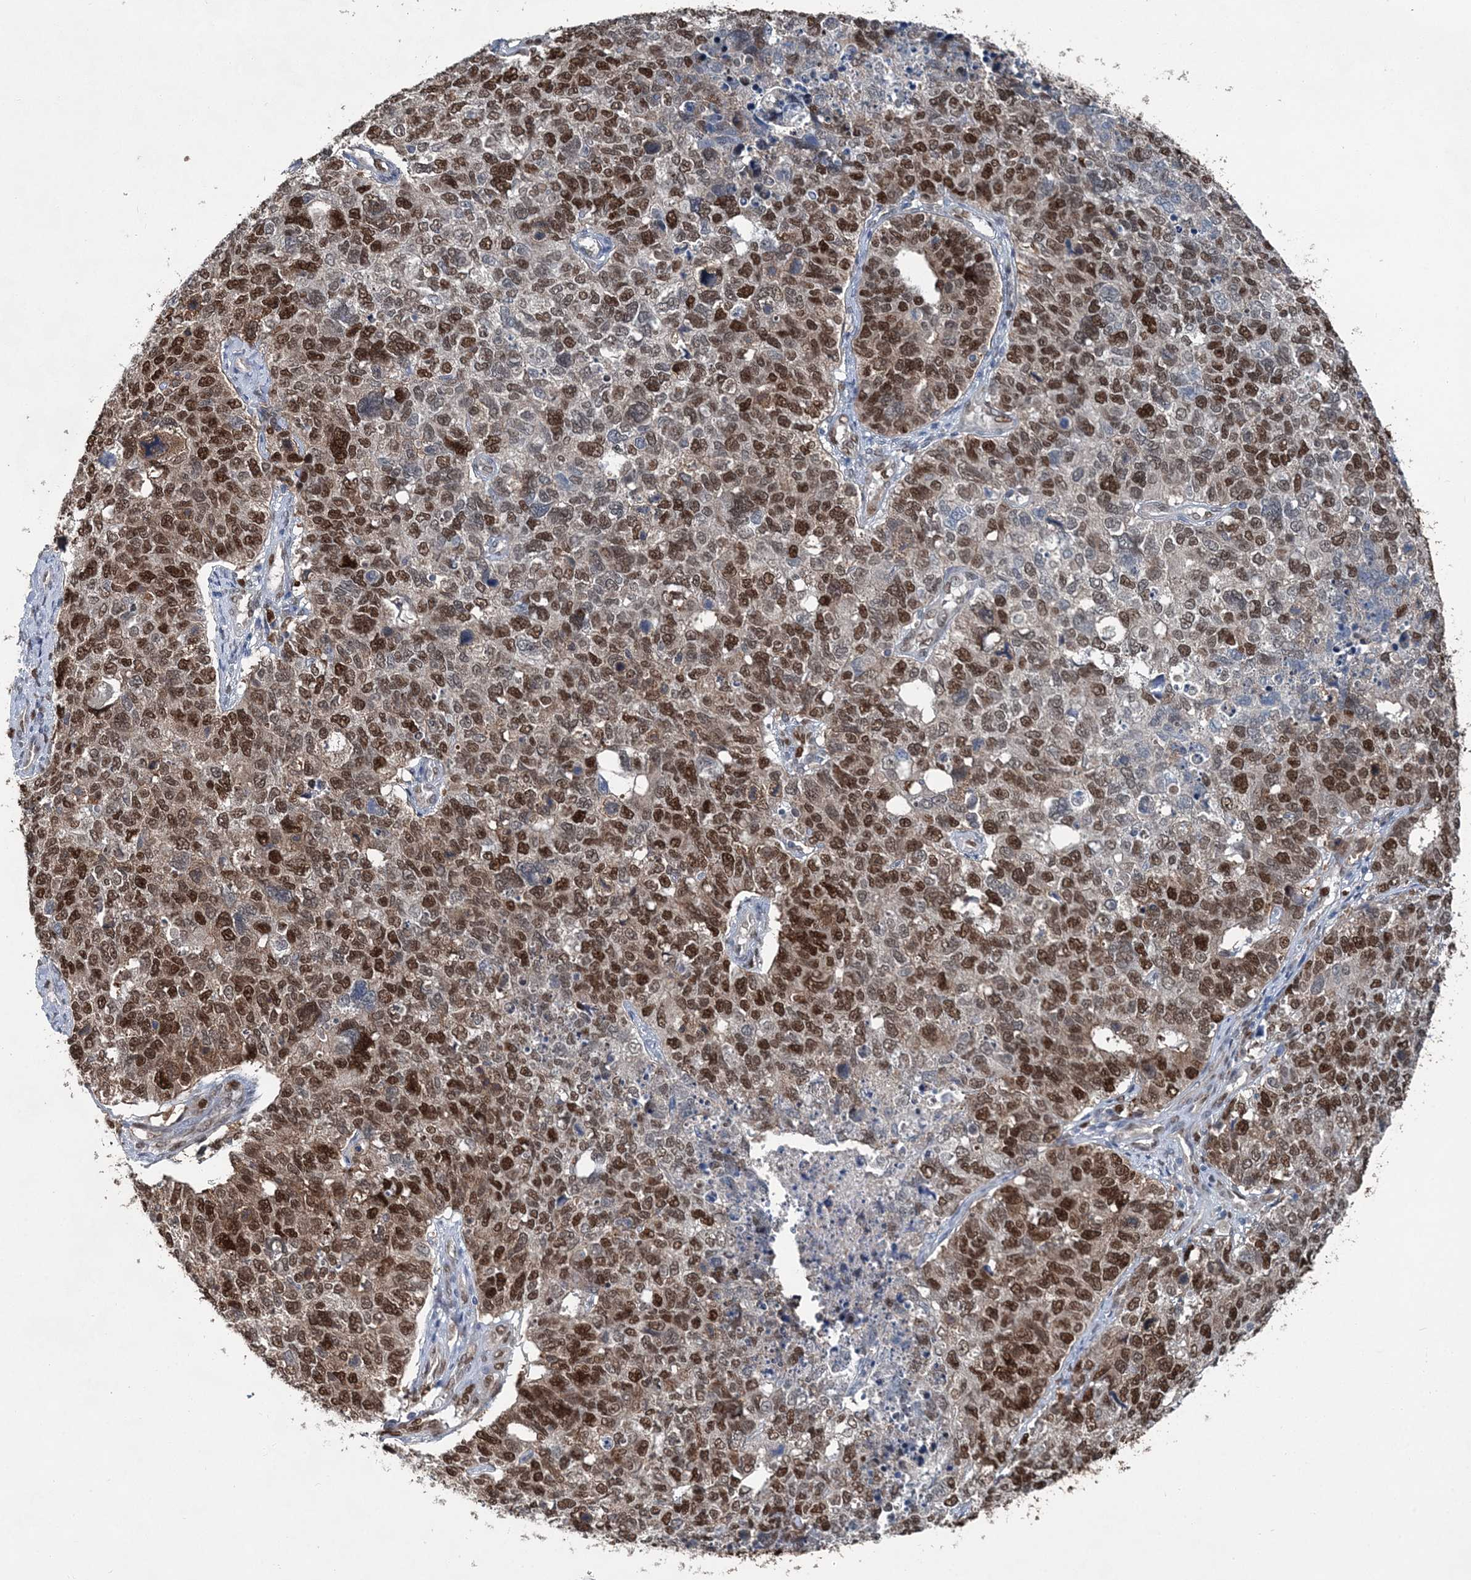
{"staining": {"intensity": "strong", "quantity": ">75%", "location": "nuclear"}, "tissue": "cervical cancer", "cell_type": "Tumor cells", "image_type": "cancer", "snomed": [{"axis": "morphology", "description": "Squamous cell carcinoma, NOS"}, {"axis": "topography", "description": "Cervix"}], "caption": "Cervical cancer (squamous cell carcinoma) stained with DAB IHC displays high levels of strong nuclear positivity in approximately >75% of tumor cells.", "gene": "HAT1", "patient": {"sex": "female", "age": 63}}